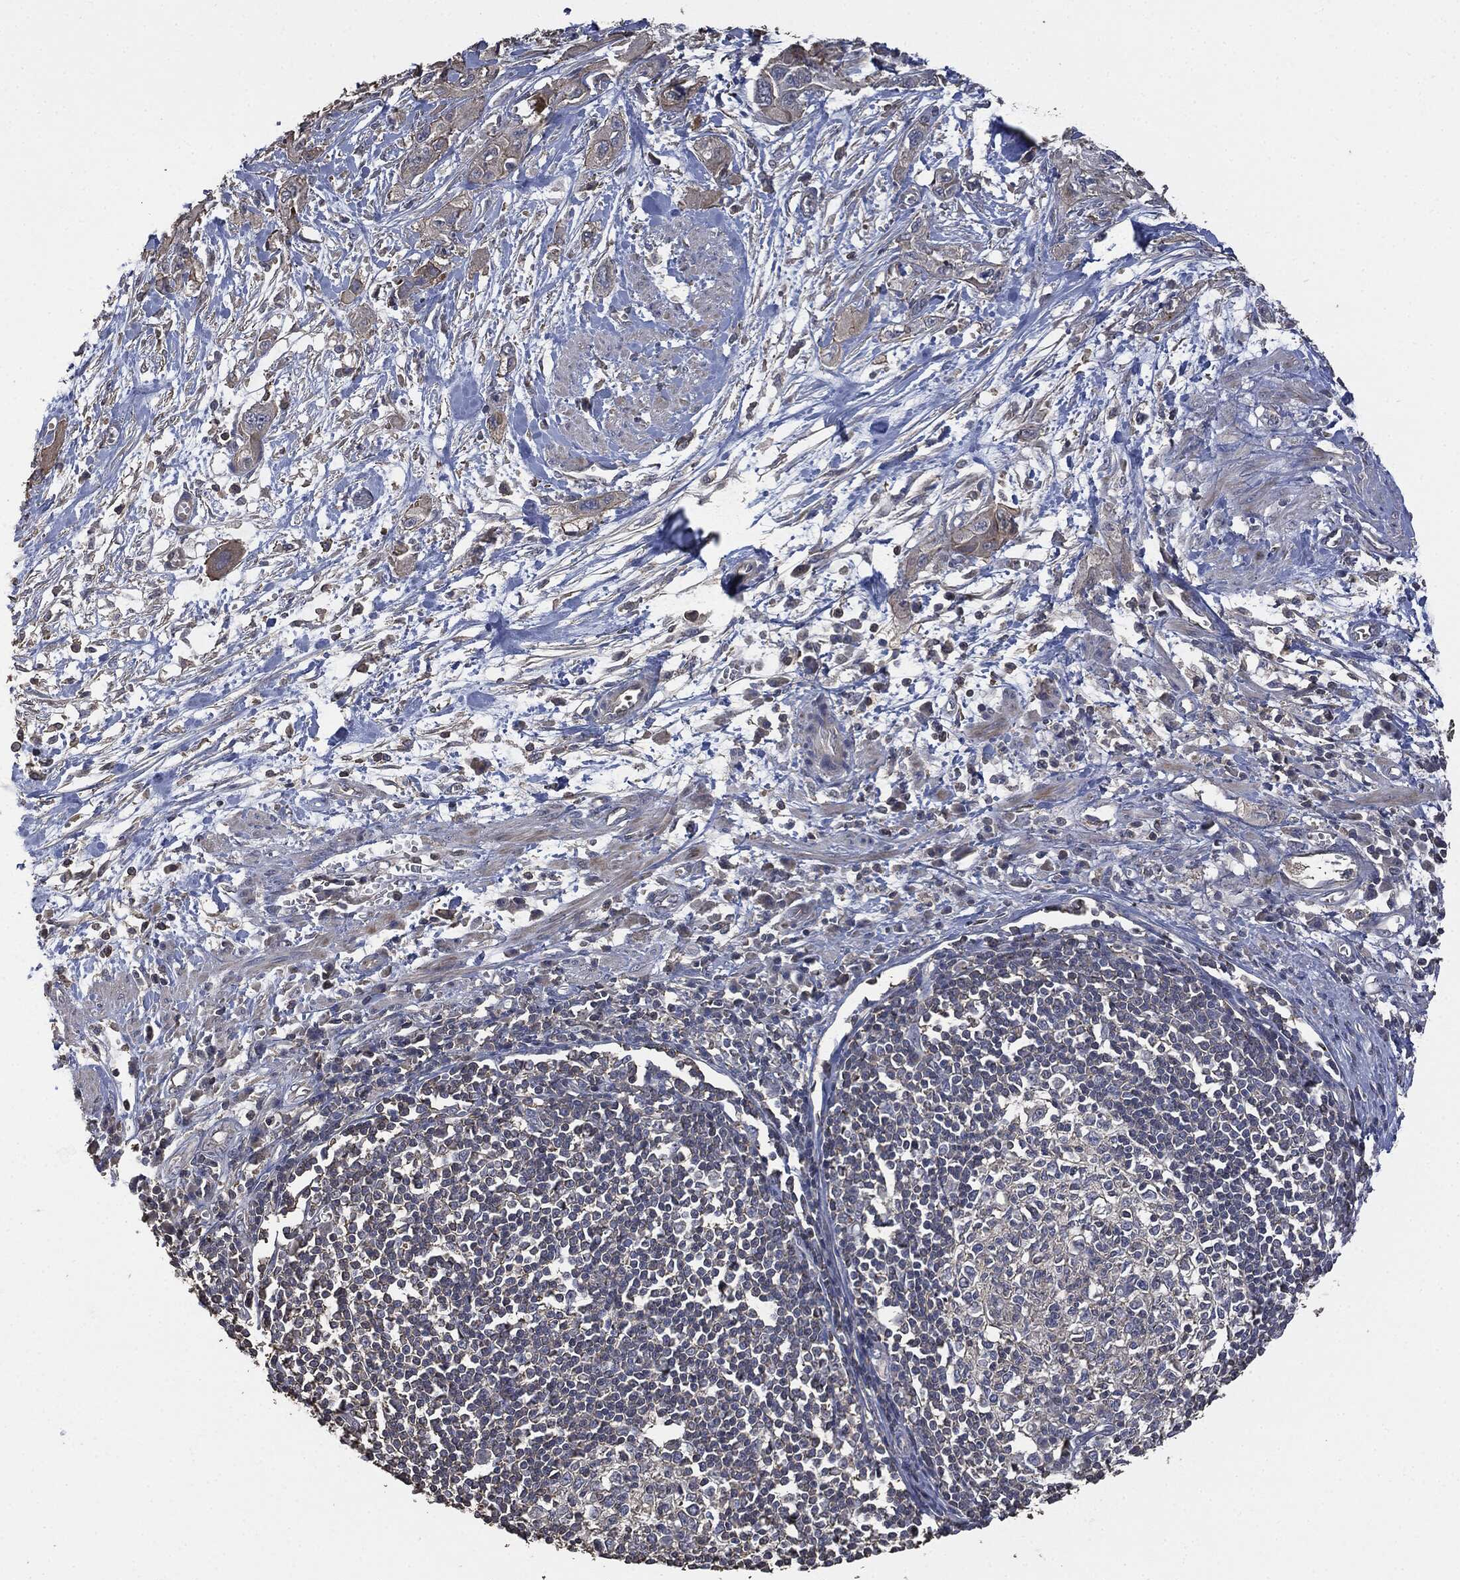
{"staining": {"intensity": "strong", "quantity": "<25%", "location": "cytoplasmic/membranous"}, "tissue": "pancreatic cancer", "cell_type": "Tumor cells", "image_type": "cancer", "snomed": [{"axis": "morphology", "description": "Adenocarcinoma, NOS"}, {"axis": "topography", "description": "Pancreas"}], "caption": "Human adenocarcinoma (pancreatic) stained with a brown dye exhibits strong cytoplasmic/membranous positive staining in about <25% of tumor cells.", "gene": "MSLN", "patient": {"sex": "male", "age": 72}}